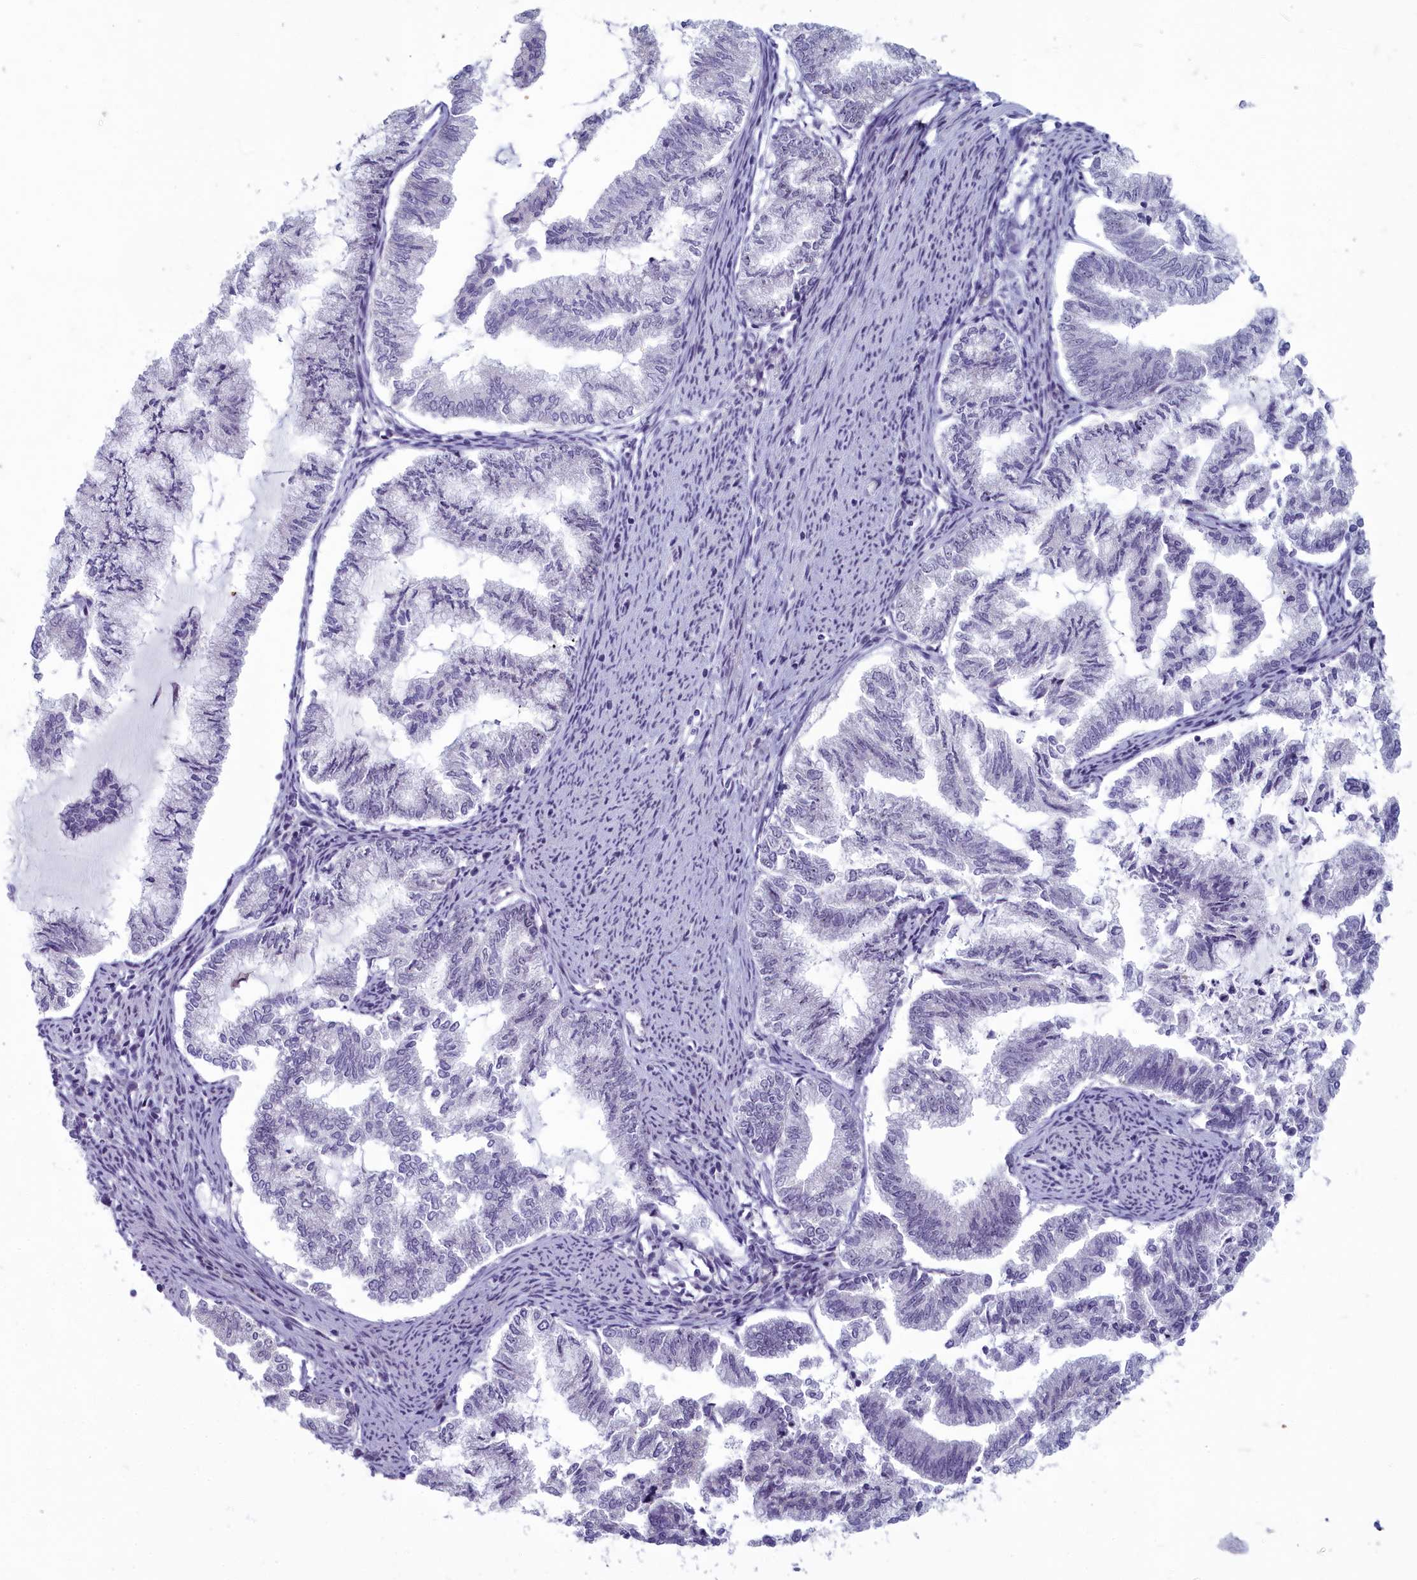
{"staining": {"intensity": "negative", "quantity": "none", "location": "none"}, "tissue": "endometrial cancer", "cell_type": "Tumor cells", "image_type": "cancer", "snomed": [{"axis": "morphology", "description": "Adenocarcinoma, NOS"}, {"axis": "topography", "description": "Endometrium"}], "caption": "Tumor cells are negative for brown protein staining in endometrial adenocarcinoma.", "gene": "INSYN2A", "patient": {"sex": "female", "age": 79}}